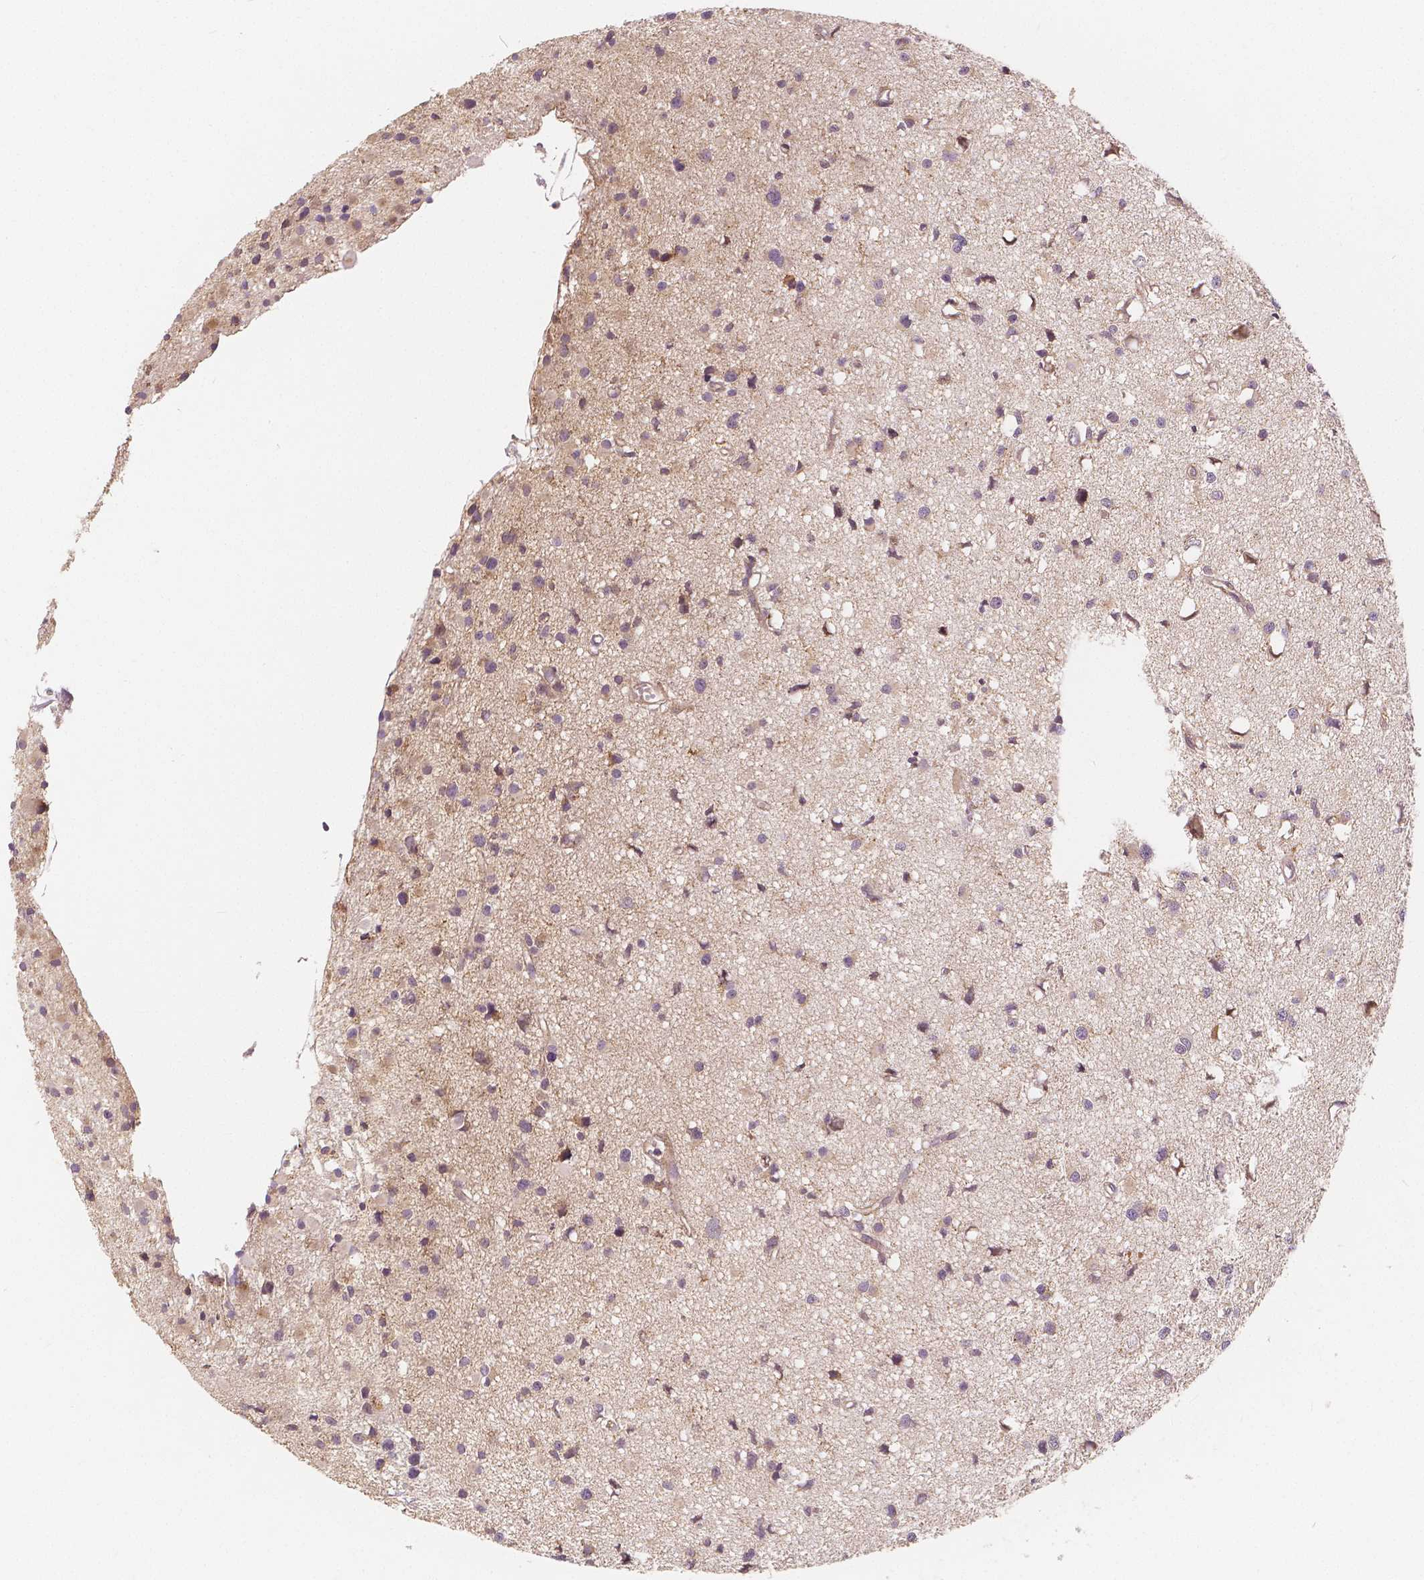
{"staining": {"intensity": "negative", "quantity": "none", "location": "none"}, "tissue": "glioma", "cell_type": "Tumor cells", "image_type": "cancer", "snomed": [{"axis": "morphology", "description": "Glioma, malignant, High grade"}, {"axis": "topography", "description": "Brain"}], "caption": "DAB (3,3'-diaminobenzidine) immunohistochemical staining of malignant glioma (high-grade) exhibits no significant expression in tumor cells. (Stains: DAB immunohistochemistry with hematoxylin counter stain, Microscopy: brightfield microscopy at high magnification).", "gene": "SNX12", "patient": {"sex": "male", "age": 54}}